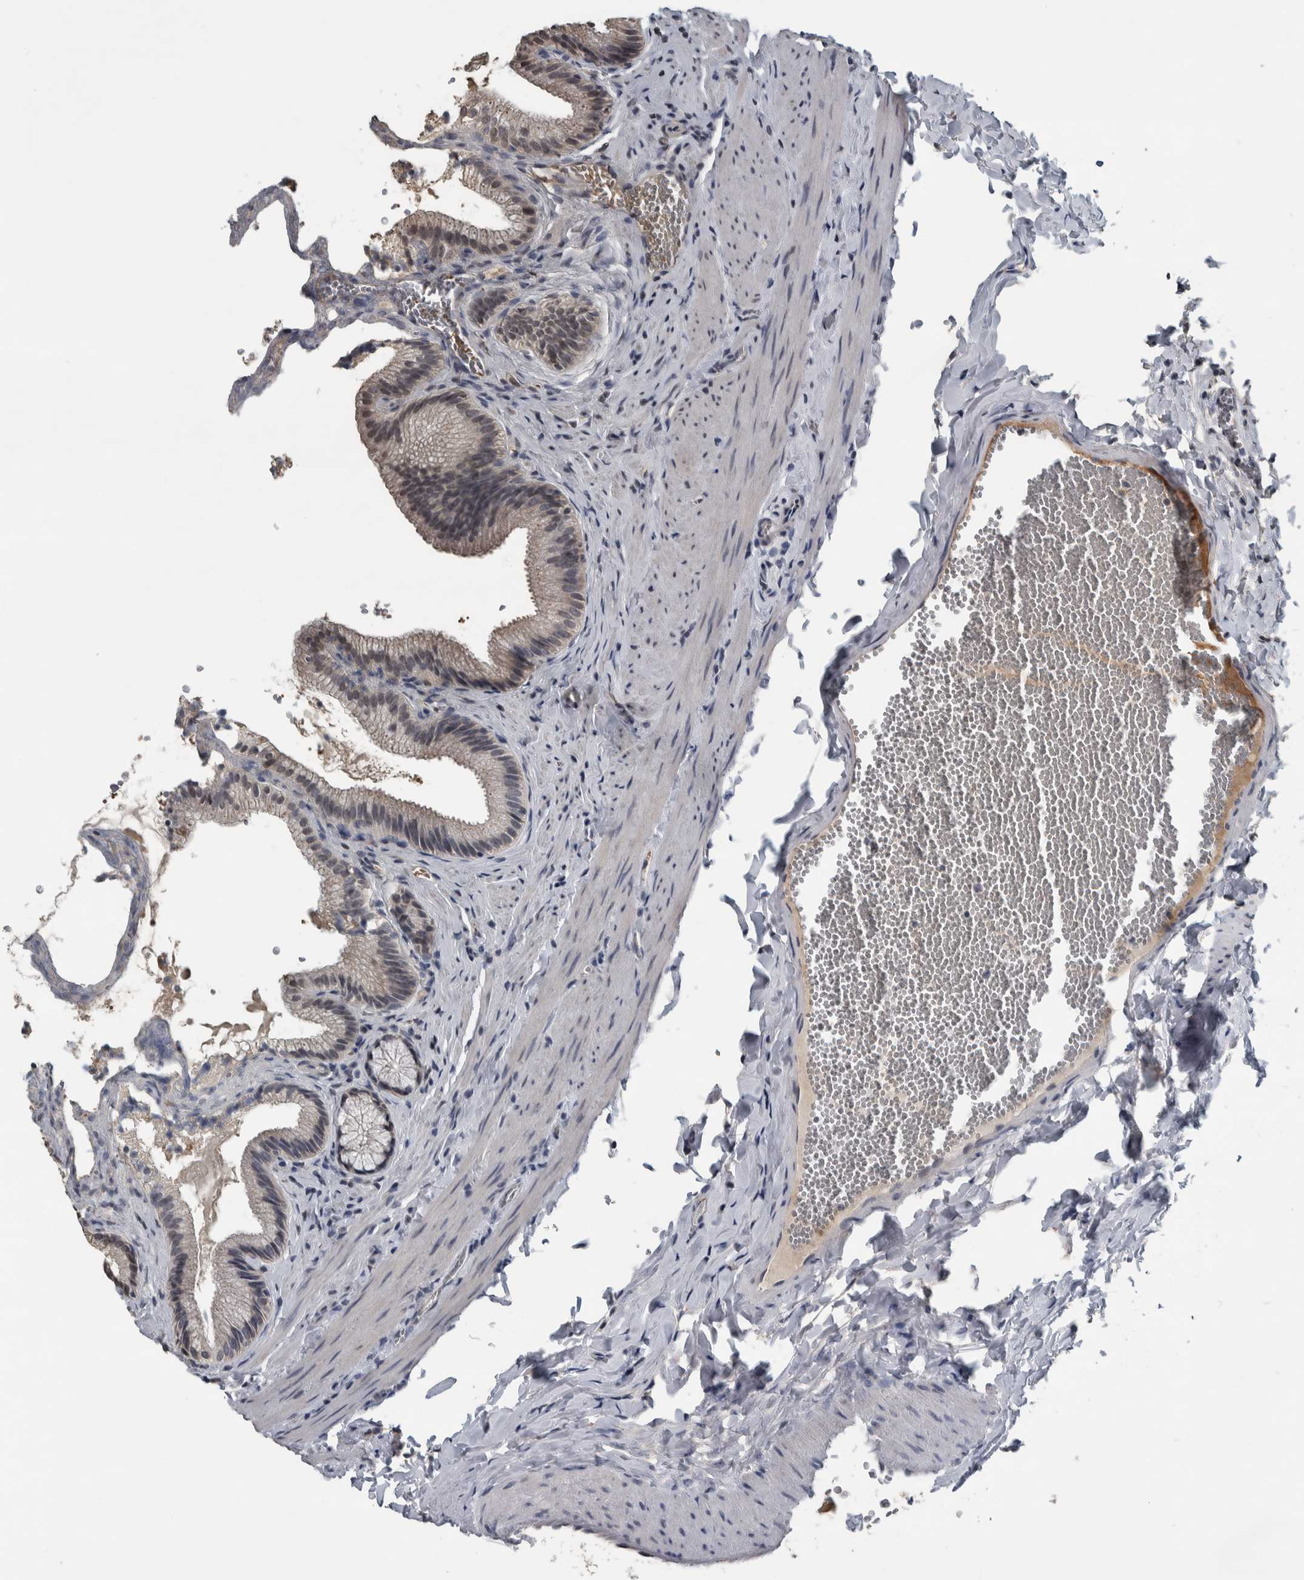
{"staining": {"intensity": "weak", "quantity": "<25%", "location": "nuclear"}, "tissue": "gallbladder", "cell_type": "Glandular cells", "image_type": "normal", "snomed": [{"axis": "morphology", "description": "Normal tissue, NOS"}, {"axis": "topography", "description": "Gallbladder"}], "caption": "This is an IHC image of unremarkable gallbladder. There is no expression in glandular cells.", "gene": "CAVIN4", "patient": {"sex": "male", "age": 38}}